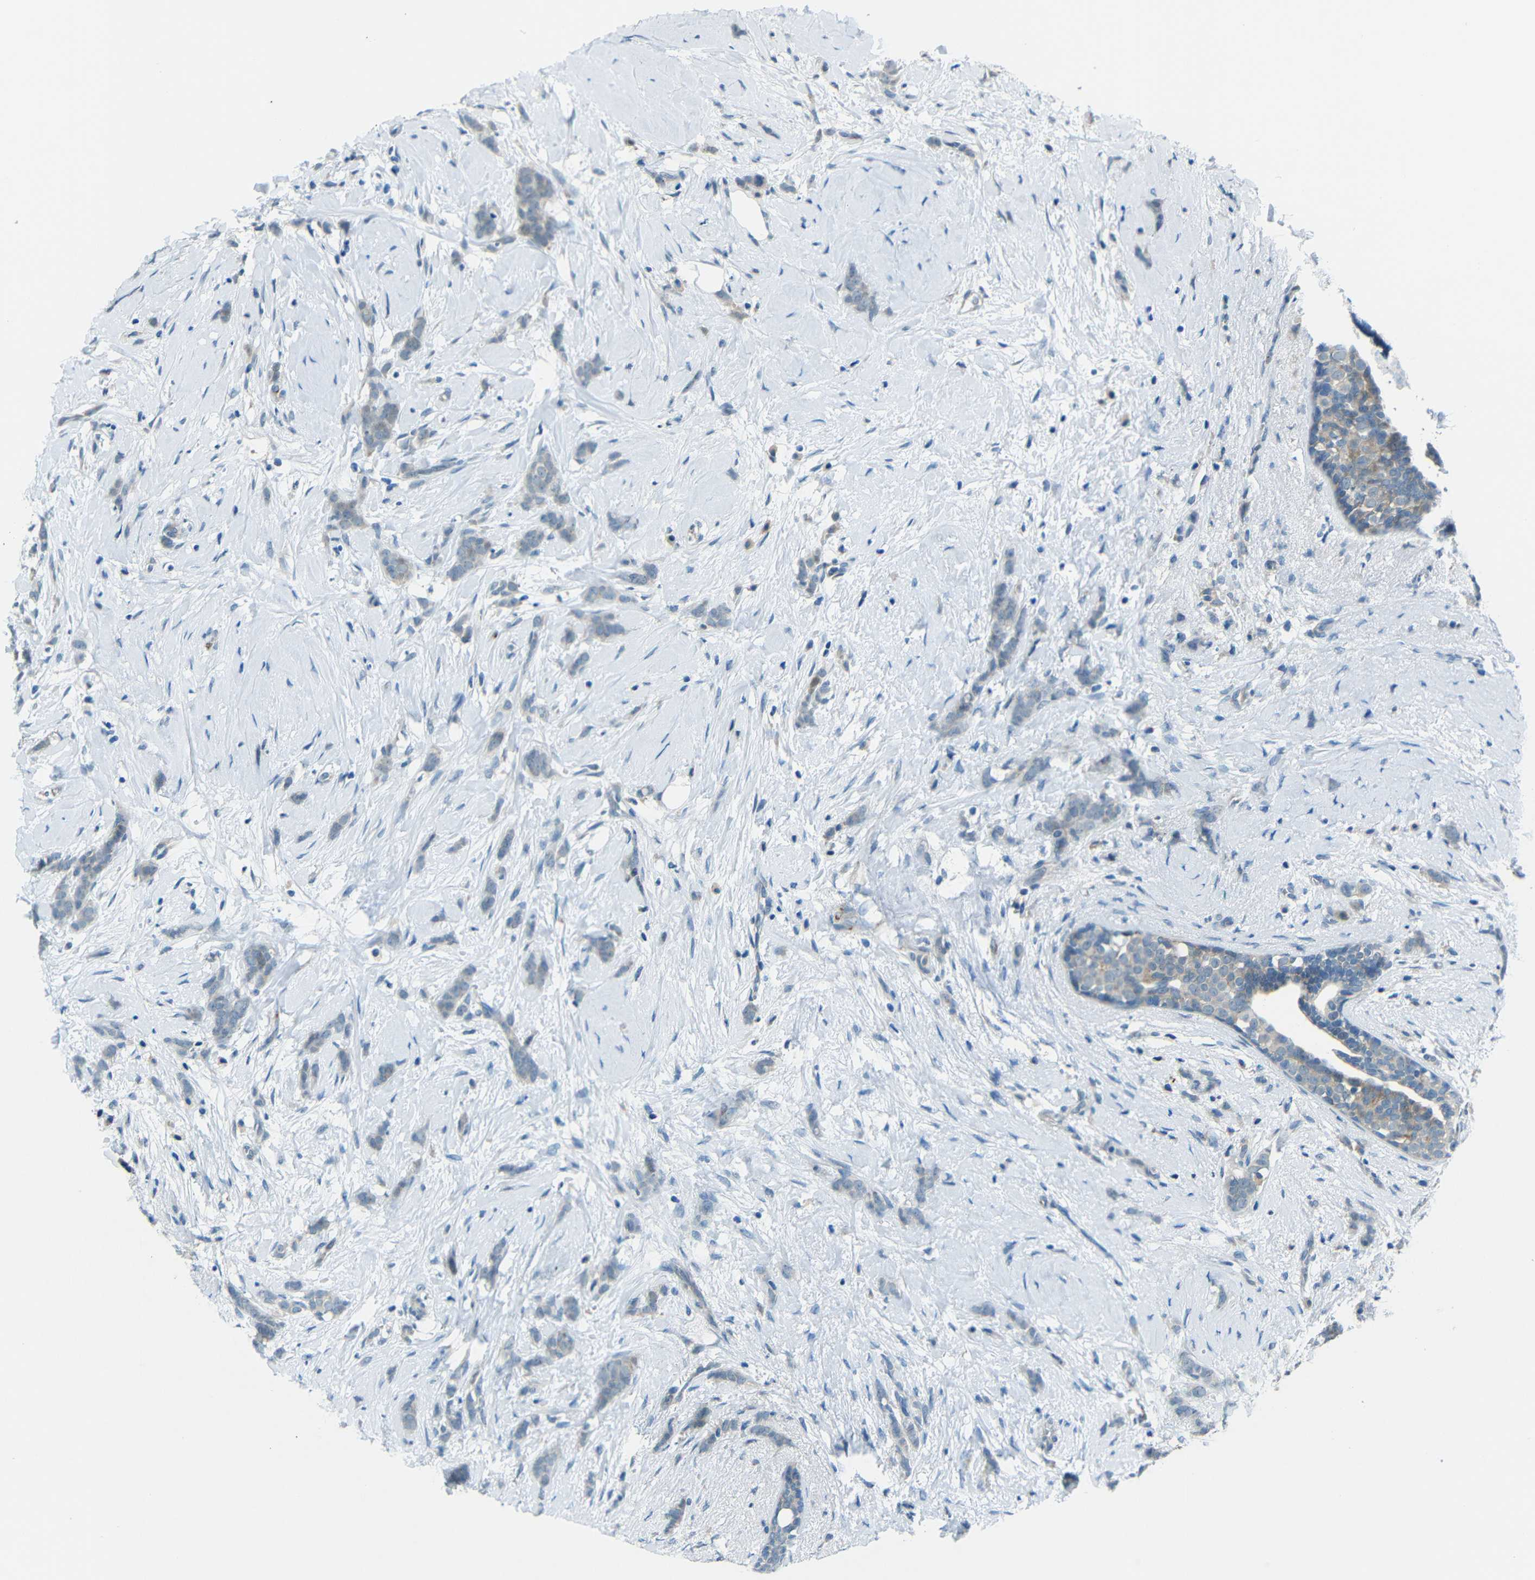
{"staining": {"intensity": "negative", "quantity": "none", "location": "none"}, "tissue": "breast cancer", "cell_type": "Tumor cells", "image_type": "cancer", "snomed": [{"axis": "morphology", "description": "Lobular carcinoma, in situ"}, {"axis": "morphology", "description": "Lobular carcinoma"}, {"axis": "topography", "description": "Breast"}], "caption": "Immunohistochemistry (IHC) of human breast cancer demonstrates no expression in tumor cells.", "gene": "ANKRD22", "patient": {"sex": "female", "age": 41}}